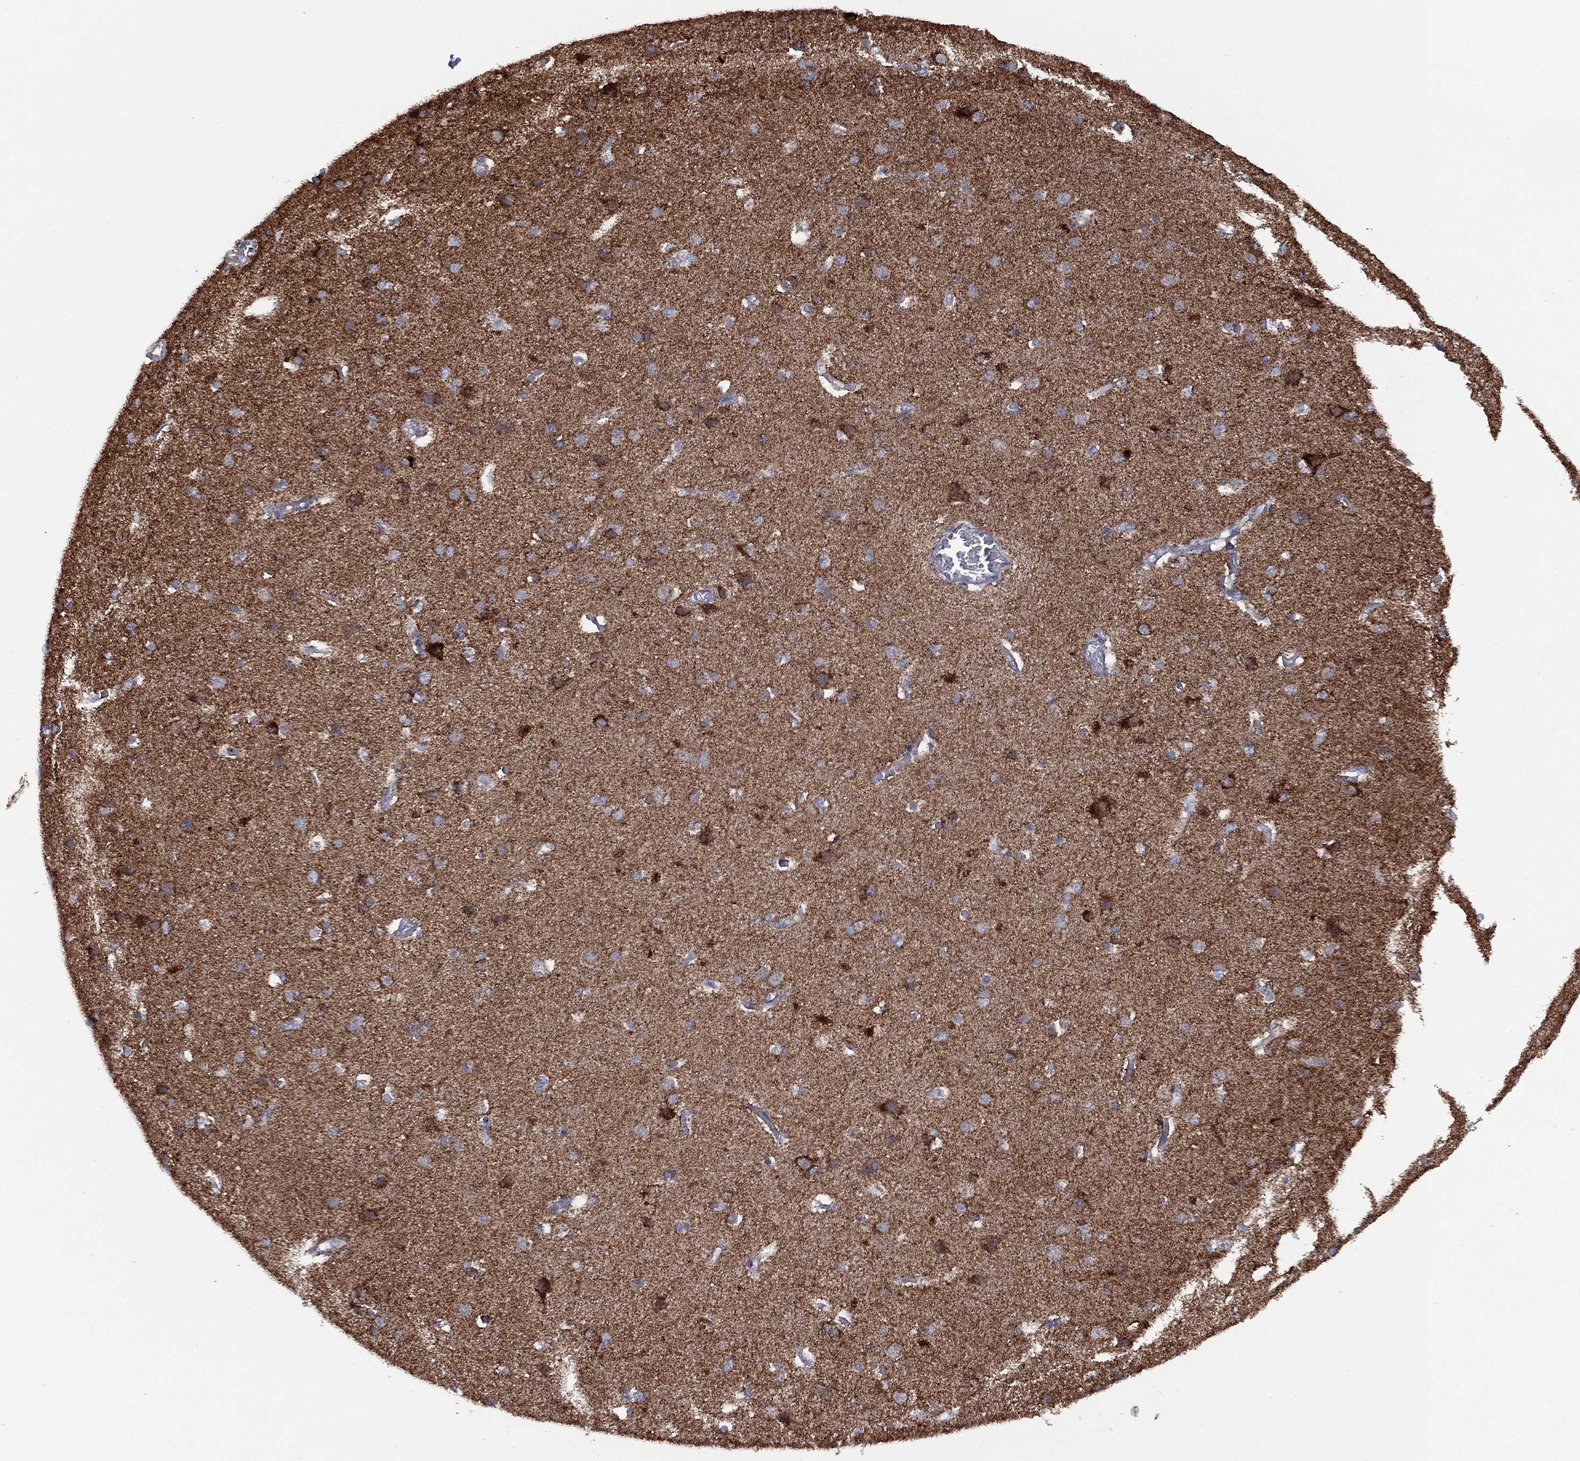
{"staining": {"intensity": "negative", "quantity": "none", "location": "none"}, "tissue": "cerebral cortex", "cell_type": "Endothelial cells", "image_type": "normal", "snomed": [{"axis": "morphology", "description": "Normal tissue, NOS"}, {"axis": "topography", "description": "Cerebral cortex"}], "caption": "Immunohistochemical staining of unremarkable human cerebral cortex shows no significant expression in endothelial cells.", "gene": "PPP2R5A", "patient": {"sex": "male", "age": 37}}